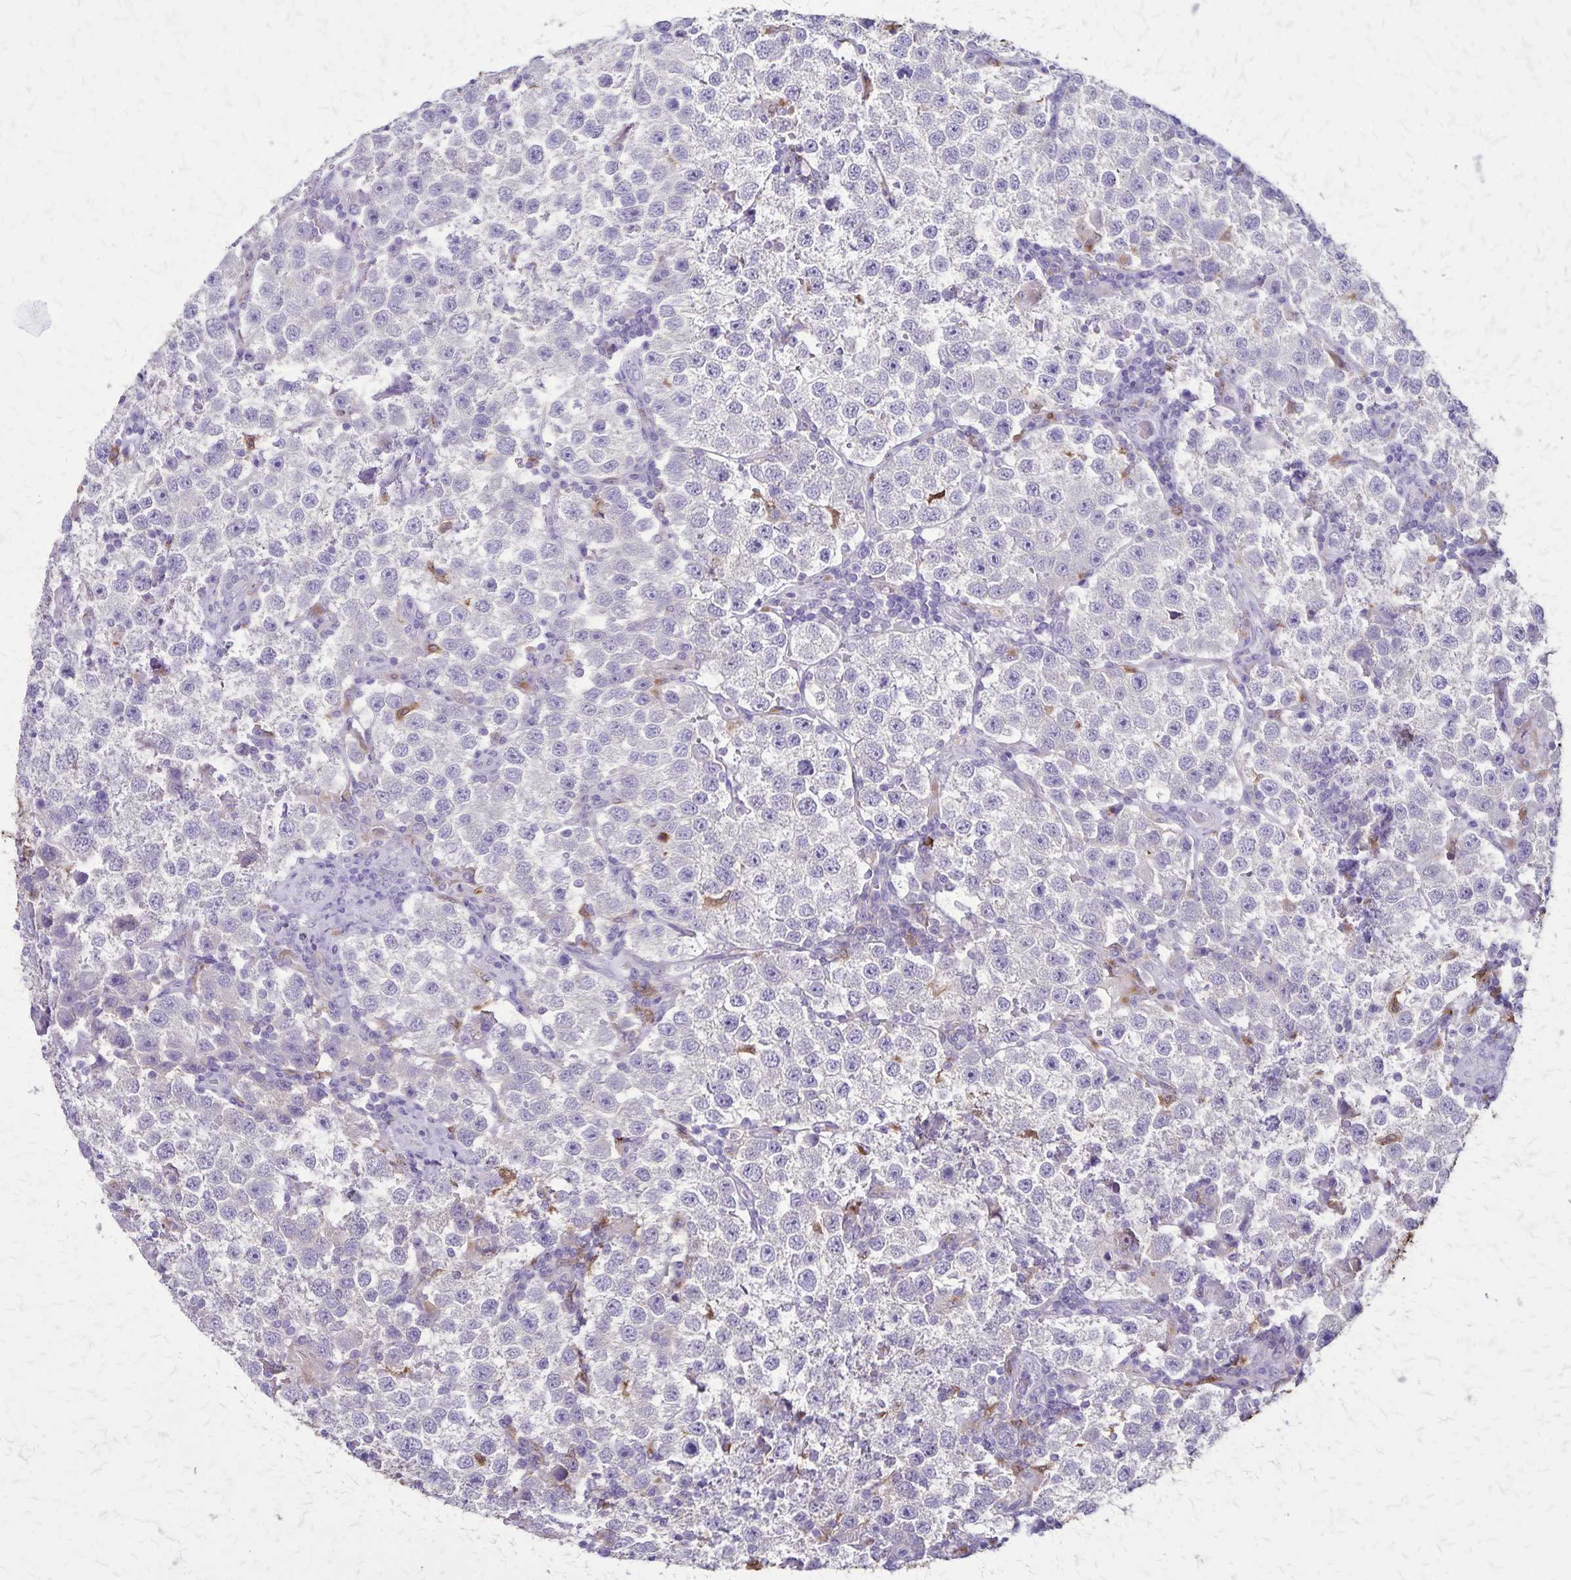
{"staining": {"intensity": "negative", "quantity": "none", "location": "none"}, "tissue": "testis cancer", "cell_type": "Tumor cells", "image_type": "cancer", "snomed": [{"axis": "morphology", "description": "Seminoma, NOS"}, {"axis": "topography", "description": "Testis"}], "caption": "High magnification brightfield microscopy of seminoma (testis) stained with DAB (3,3'-diaminobenzidine) (brown) and counterstained with hematoxylin (blue): tumor cells show no significant positivity.", "gene": "ULBP3", "patient": {"sex": "male", "age": 37}}